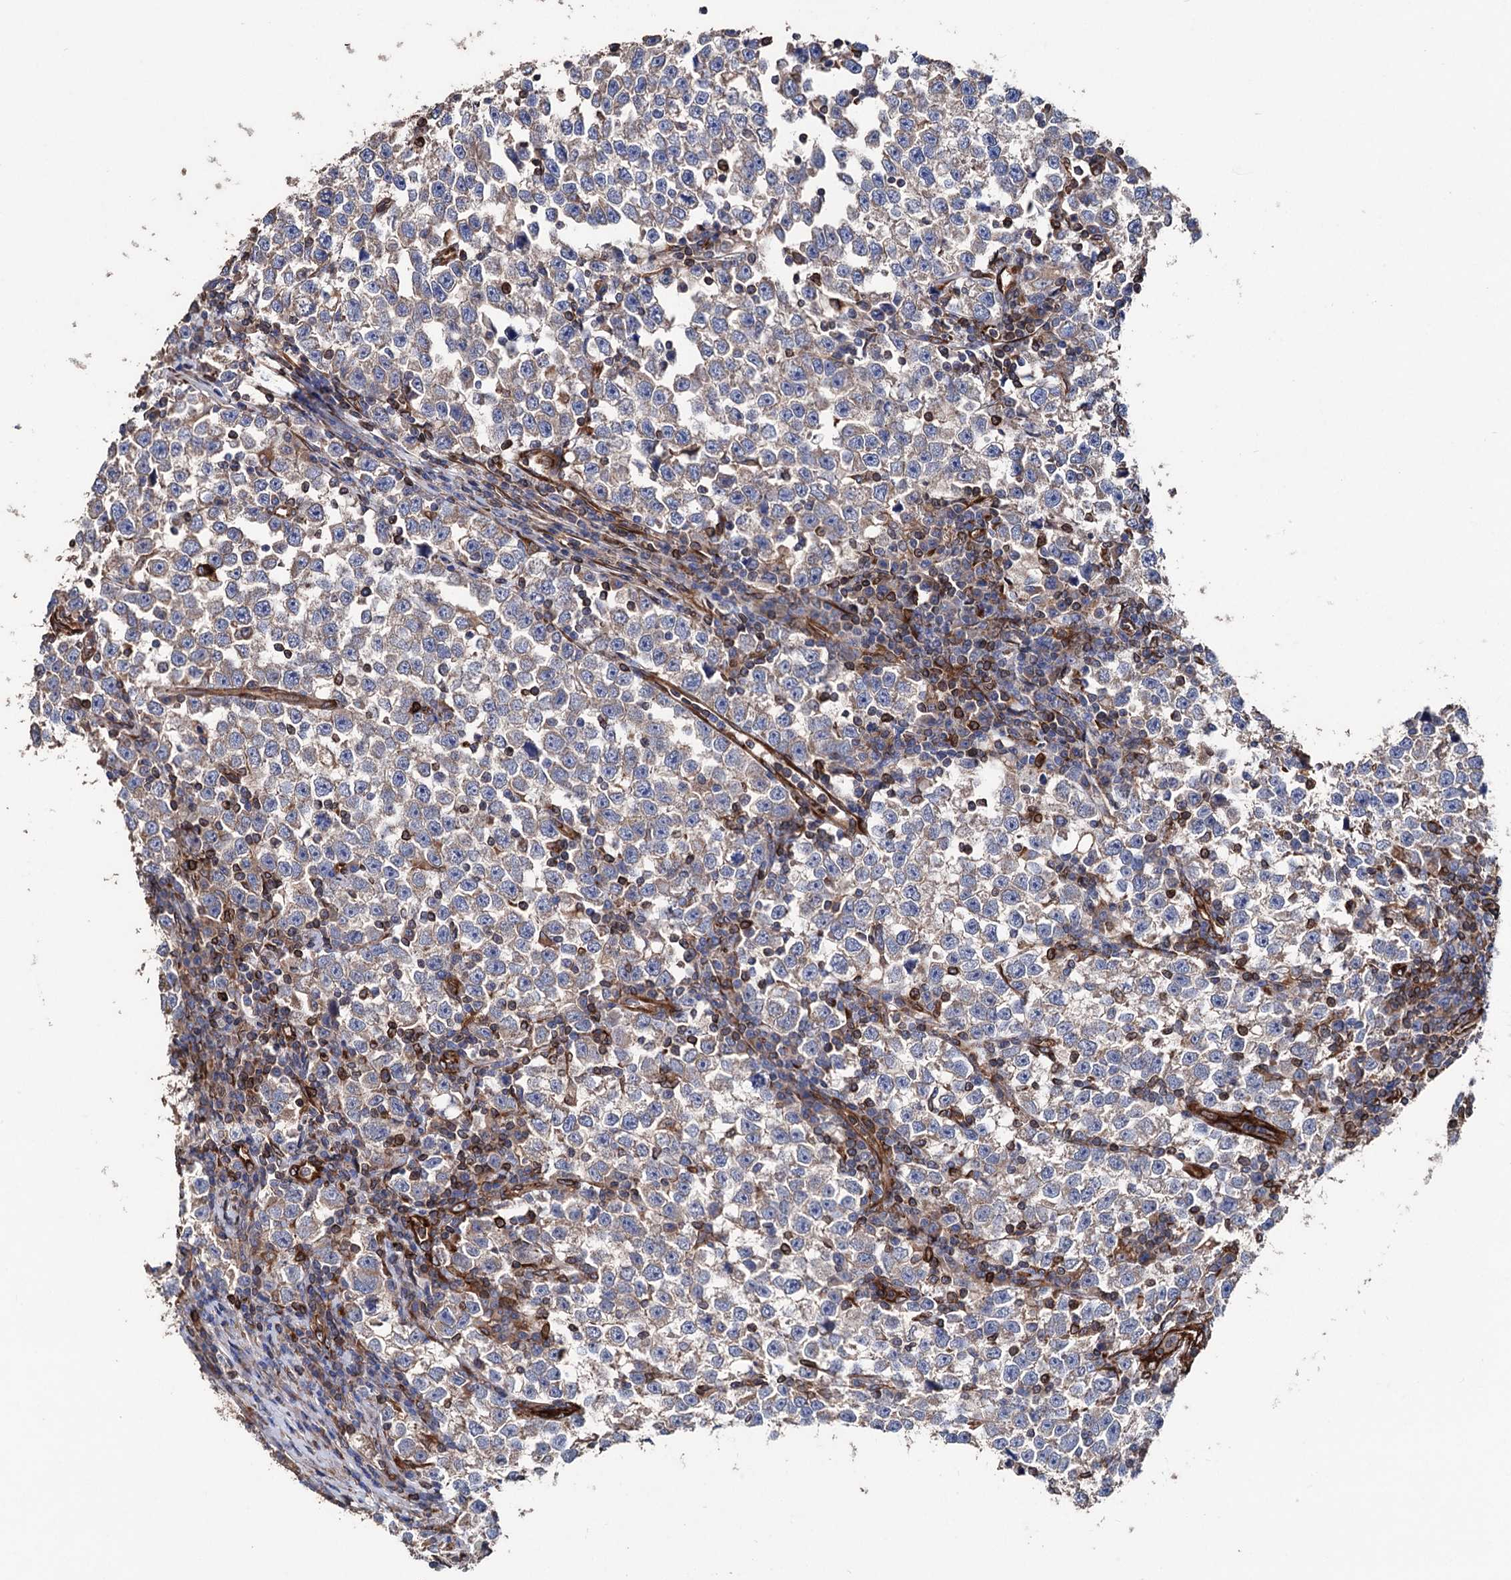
{"staining": {"intensity": "negative", "quantity": "none", "location": "none"}, "tissue": "testis cancer", "cell_type": "Tumor cells", "image_type": "cancer", "snomed": [{"axis": "morphology", "description": "Normal tissue, NOS"}, {"axis": "morphology", "description": "Seminoma, NOS"}, {"axis": "topography", "description": "Testis"}], "caption": "An immunohistochemistry histopathology image of seminoma (testis) is shown. There is no staining in tumor cells of seminoma (testis). (Brightfield microscopy of DAB immunohistochemistry (IHC) at high magnification).", "gene": "STING1", "patient": {"sex": "male", "age": 43}}